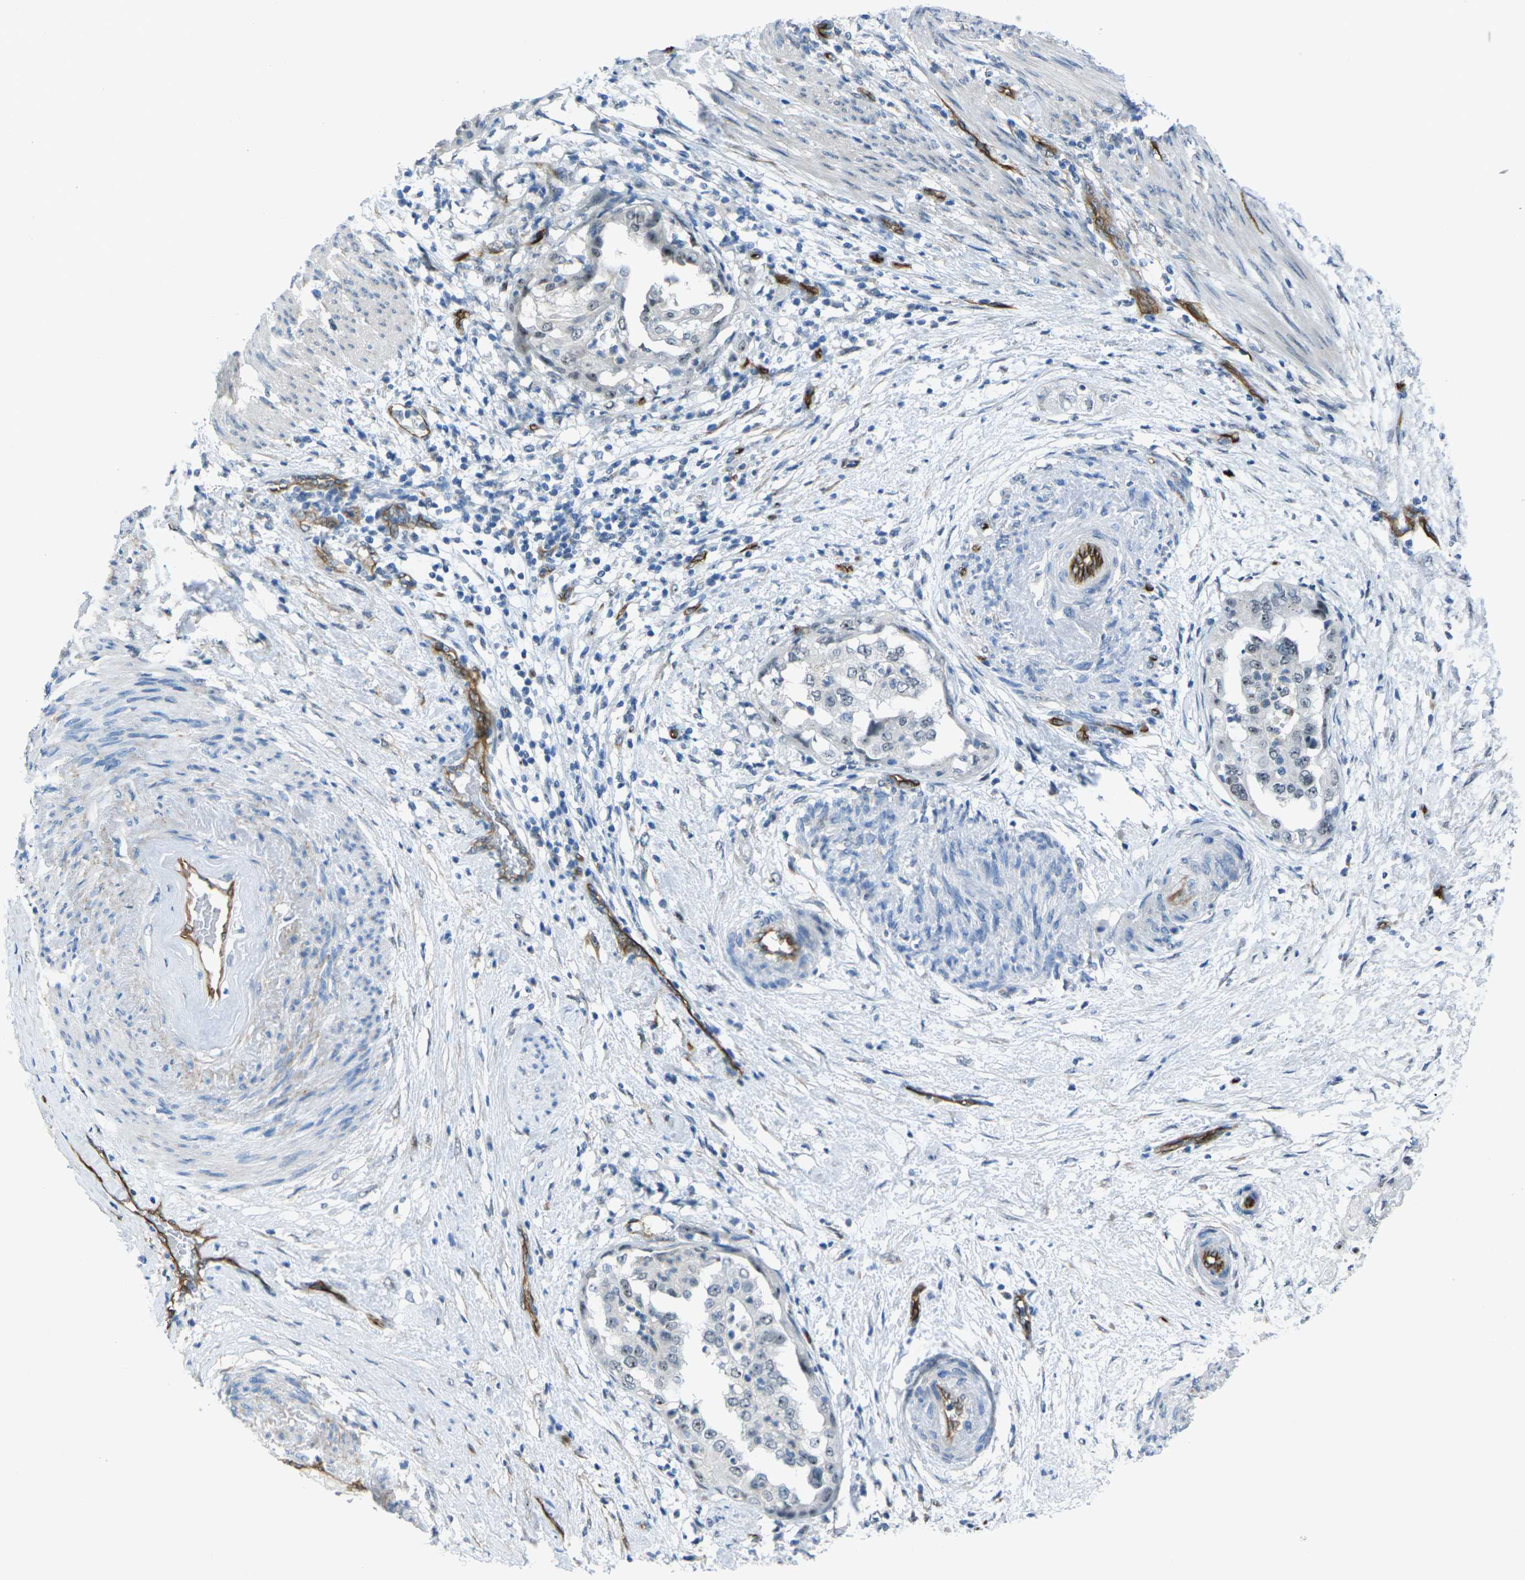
{"staining": {"intensity": "negative", "quantity": "none", "location": "none"}, "tissue": "endometrial cancer", "cell_type": "Tumor cells", "image_type": "cancer", "snomed": [{"axis": "morphology", "description": "Adenocarcinoma, NOS"}, {"axis": "topography", "description": "Endometrium"}], "caption": "A micrograph of human endometrial cancer is negative for staining in tumor cells. Nuclei are stained in blue.", "gene": "HSPA12B", "patient": {"sex": "female", "age": 85}}